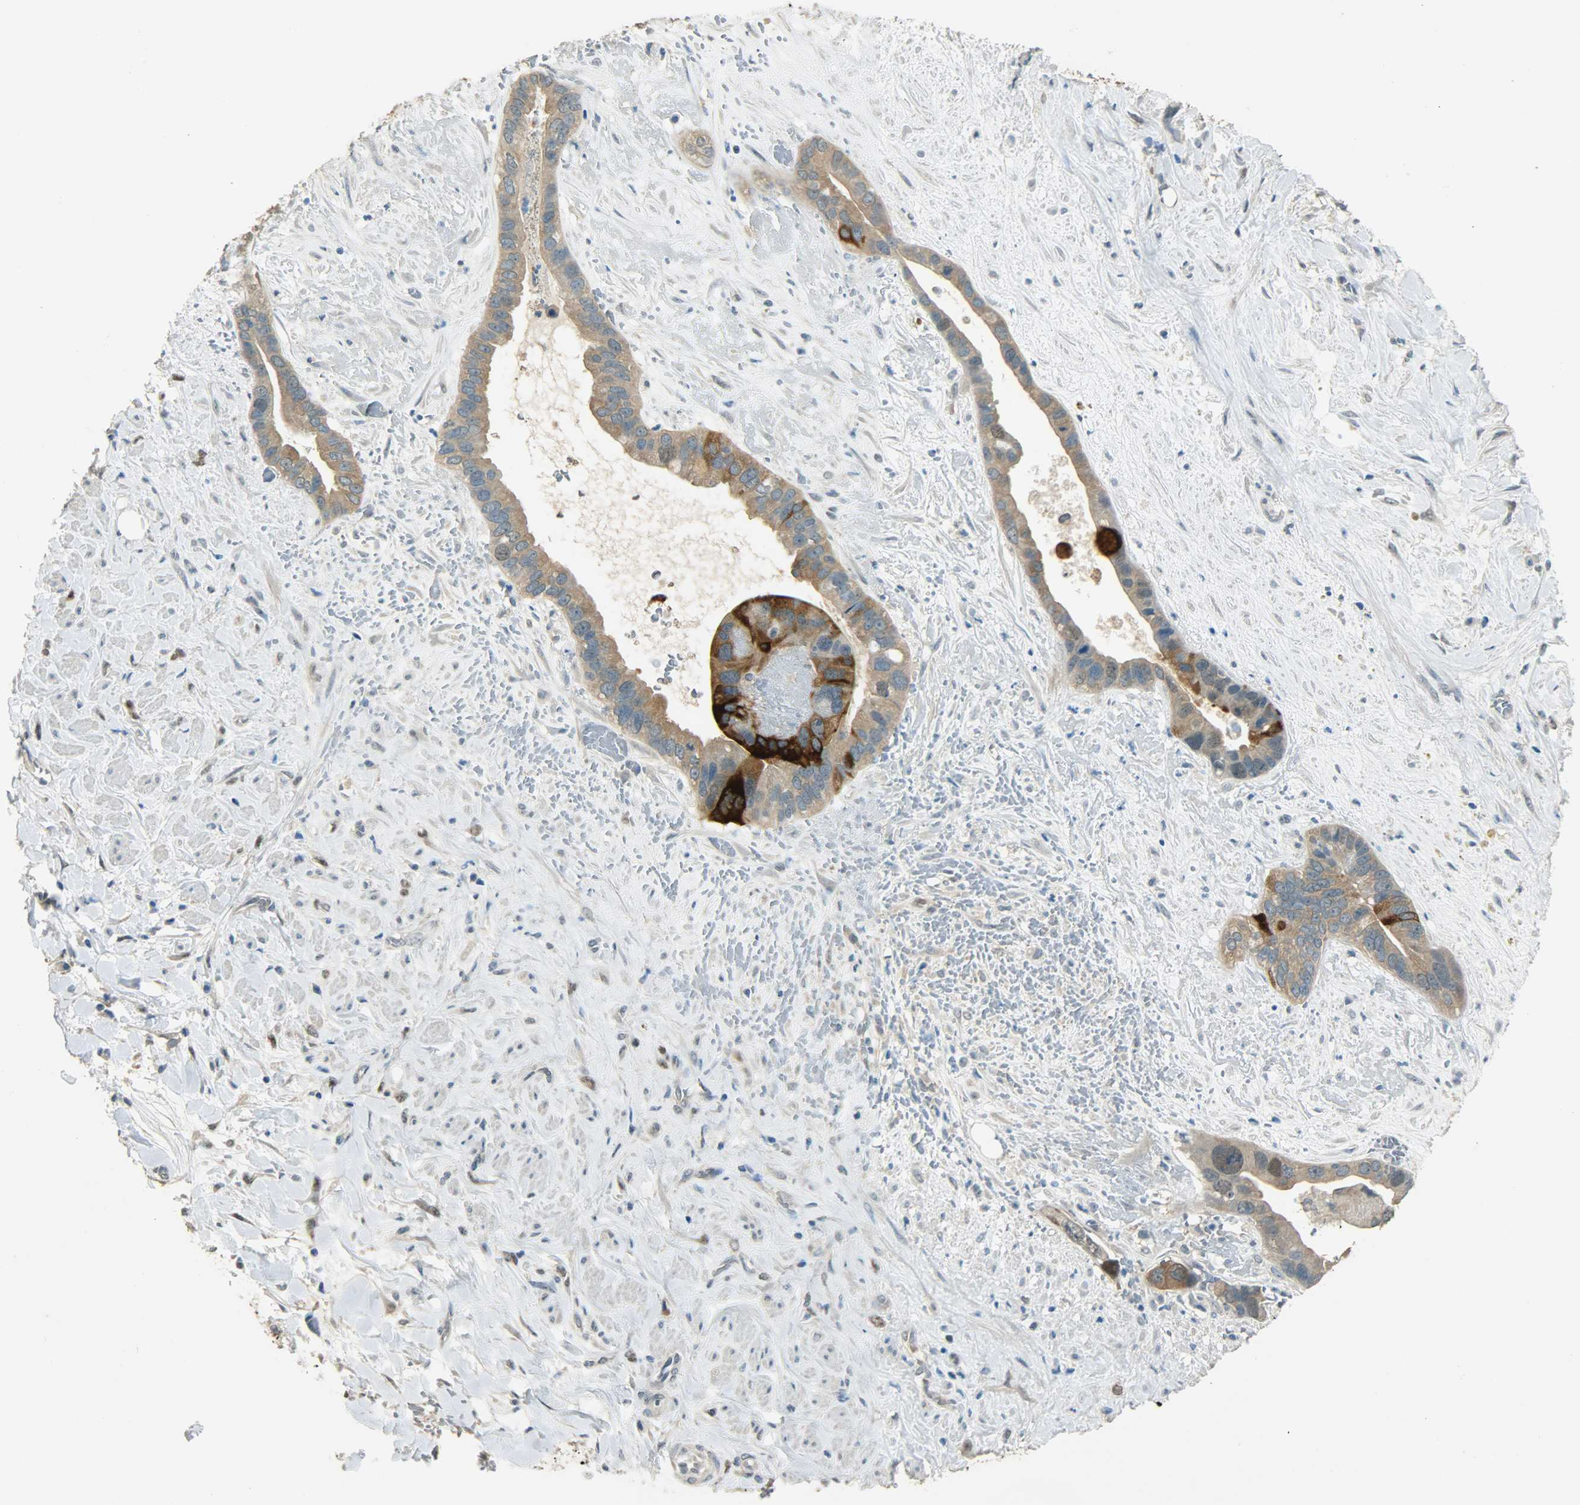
{"staining": {"intensity": "strong", "quantity": ">75%", "location": "cytoplasmic/membranous"}, "tissue": "liver cancer", "cell_type": "Tumor cells", "image_type": "cancer", "snomed": [{"axis": "morphology", "description": "Cholangiocarcinoma"}, {"axis": "topography", "description": "Liver"}], "caption": "IHC image of human liver cancer (cholangiocarcinoma) stained for a protein (brown), which shows high levels of strong cytoplasmic/membranous expression in approximately >75% of tumor cells.", "gene": "PRMT5", "patient": {"sex": "female", "age": 65}}